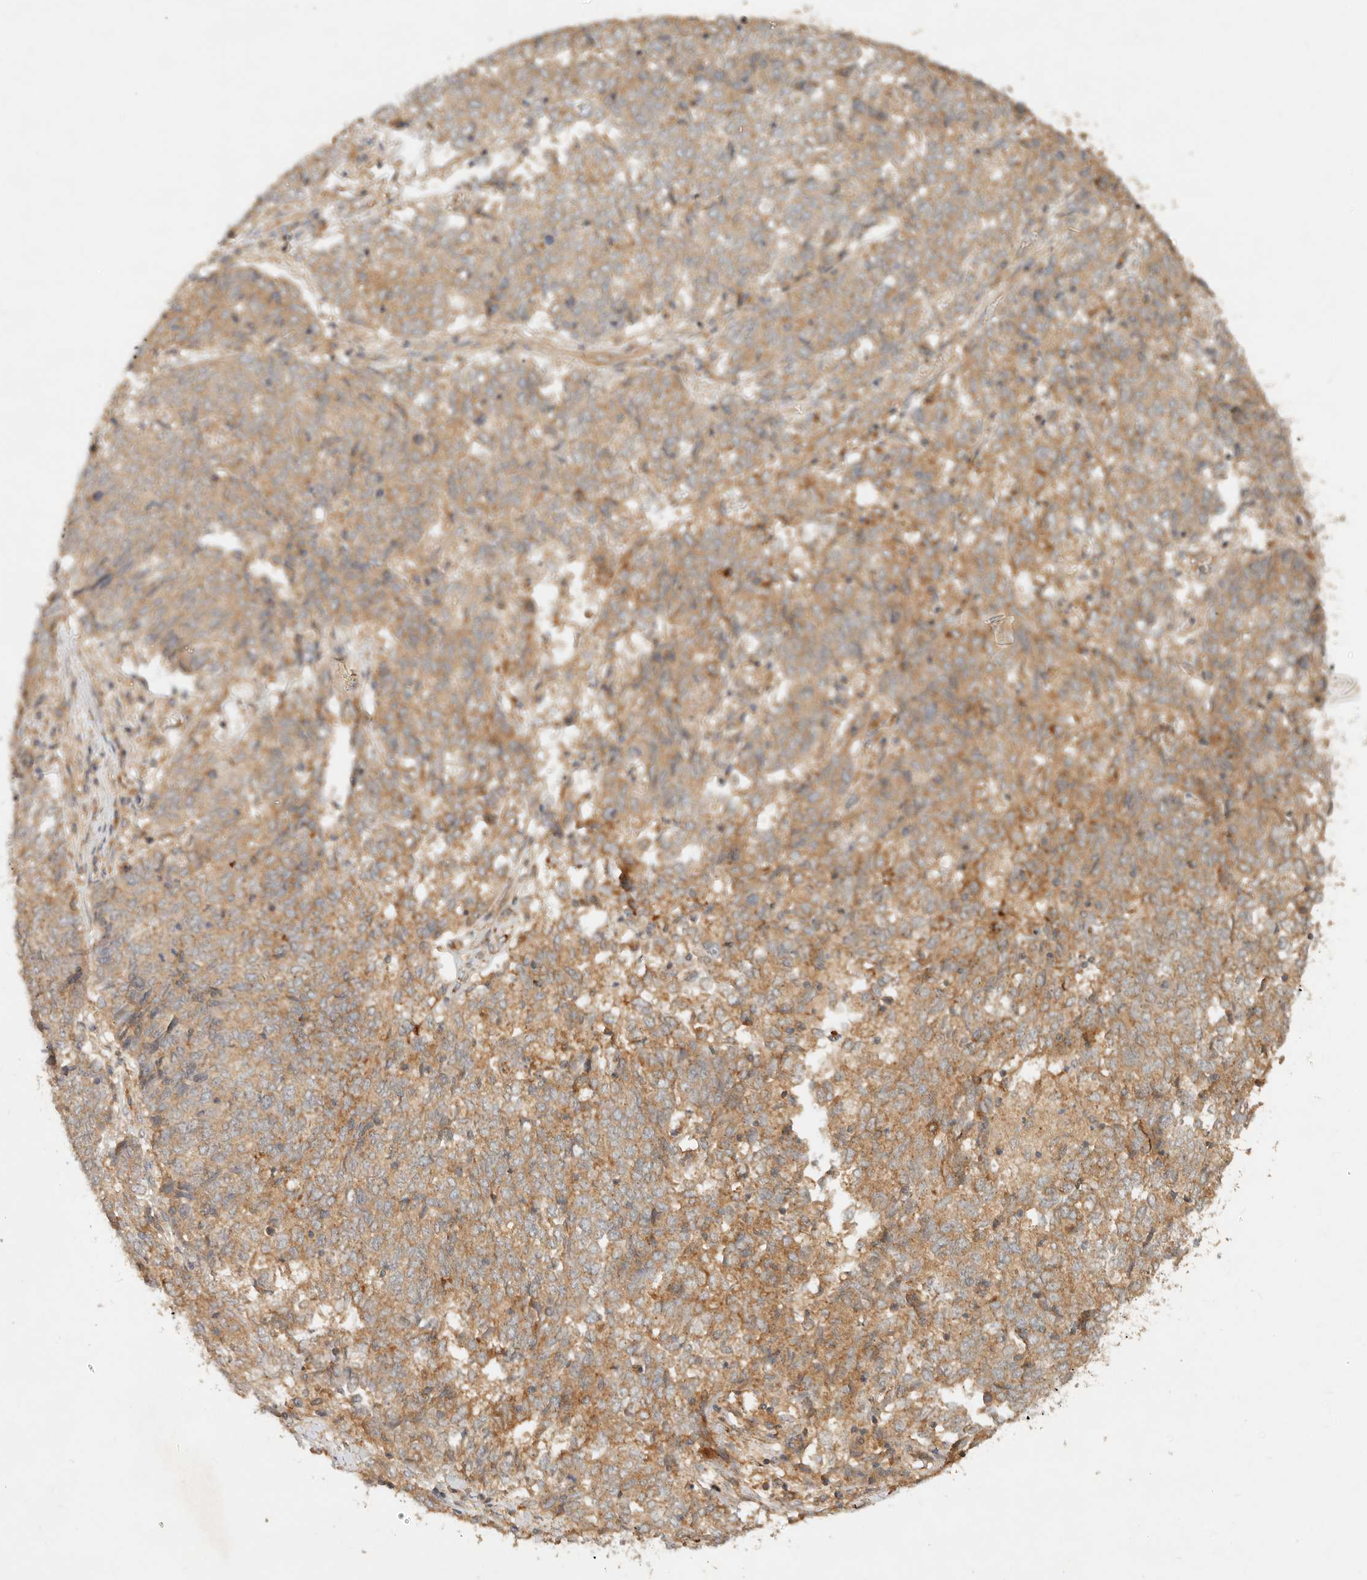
{"staining": {"intensity": "moderate", "quantity": ">75%", "location": "cytoplasmic/membranous"}, "tissue": "endometrial cancer", "cell_type": "Tumor cells", "image_type": "cancer", "snomed": [{"axis": "morphology", "description": "Adenocarcinoma, NOS"}, {"axis": "topography", "description": "Endometrium"}], "caption": "A histopathology image of human endometrial cancer stained for a protein exhibits moderate cytoplasmic/membranous brown staining in tumor cells. Immunohistochemistry stains the protein of interest in brown and the nuclei are stained blue.", "gene": "HECTD3", "patient": {"sex": "female", "age": 80}}